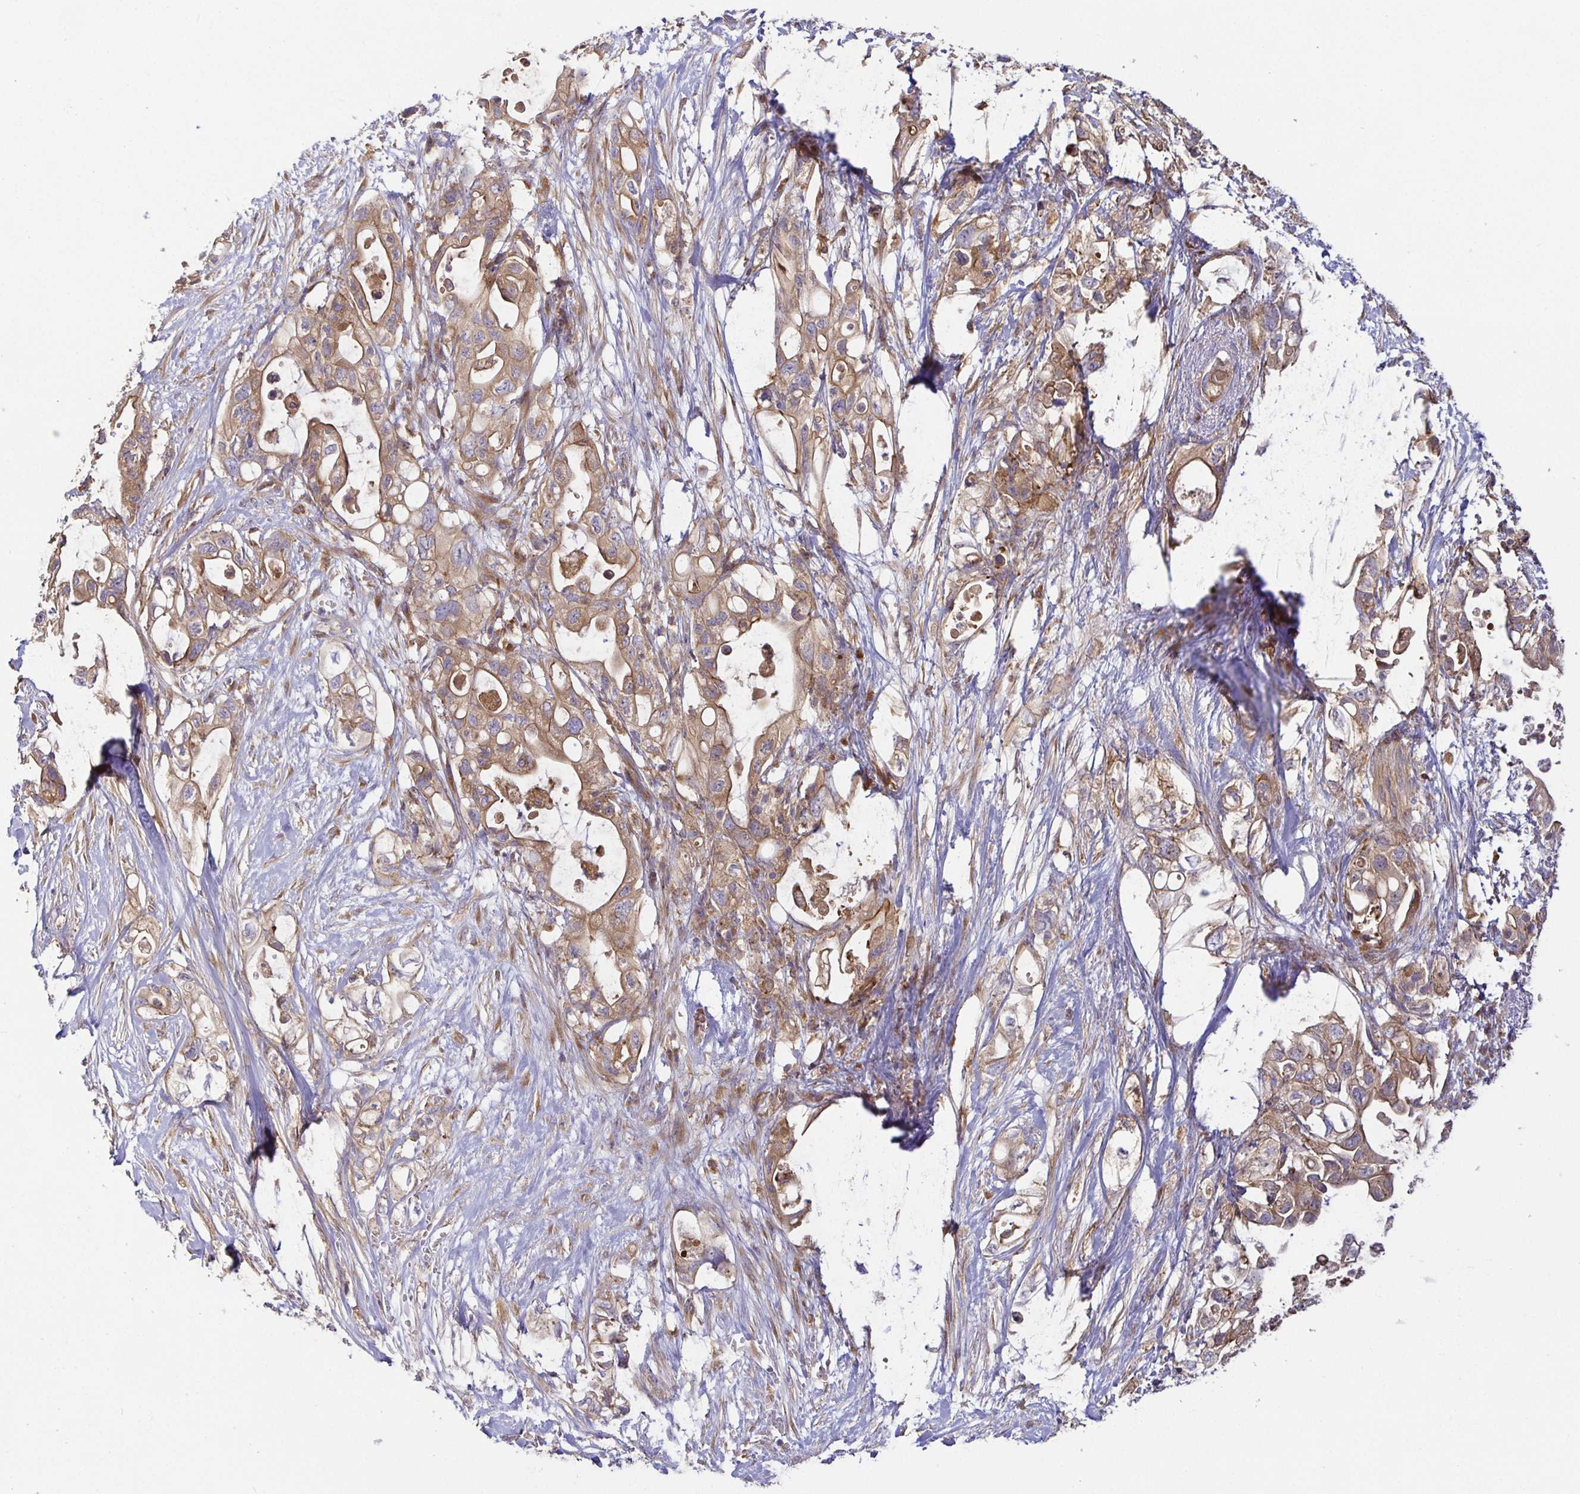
{"staining": {"intensity": "moderate", "quantity": ">75%", "location": "cytoplasmic/membranous"}, "tissue": "pancreatic cancer", "cell_type": "Tumor cells", "image_type": "cancer", "snomed": [{"axis": "morphology", "description": "Adenocarcinoma, NOS"}, {"axis": "topography", "description": "Pancreas"}], "caption": "Human pancreatic cancer stained with a protein marker displays moderate staining in tumor cells.", "gene": "SNX8", "patient": {"sex": "female", "age": 72}}